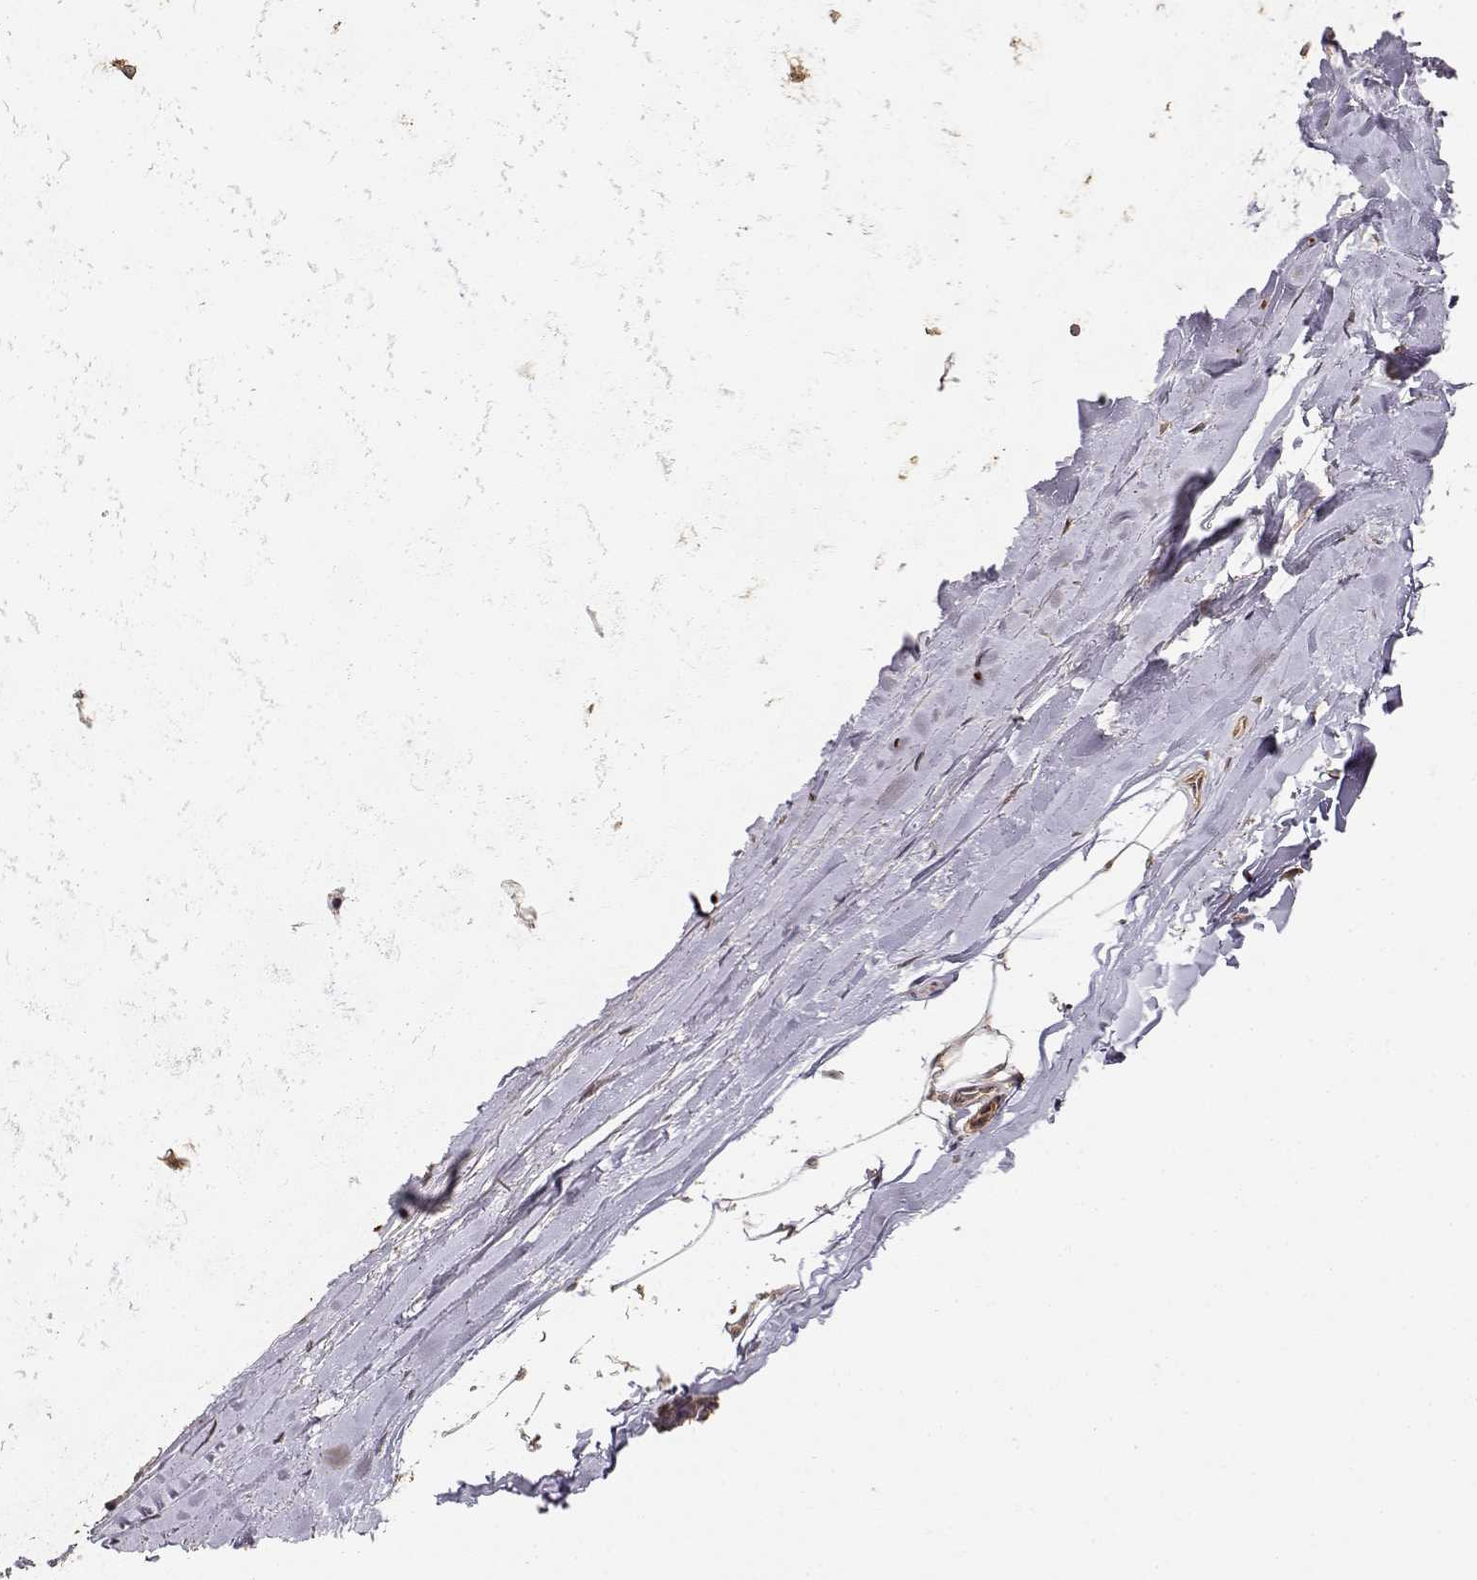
{"staining": {"intensity": "negative", "quantity": "none", "location": "none"}, "tissue": "soft tissue", "cell_type": "Chondrocytes", "image_type": "normal", "snomed": [{"axis": "morphology", "description": "Normal tissue, NOS"}, {"axis": "topography", "description": "Lymph node"}, {"axis": "topography", "description": "Bronchus"}], "caption": "DAB immunohistochemical staining of unremarkable soft tissue exhibits no significant staining in chondrocytes.", "gene": "PICK1", "patient": {"sex": "female", "age": 70}}